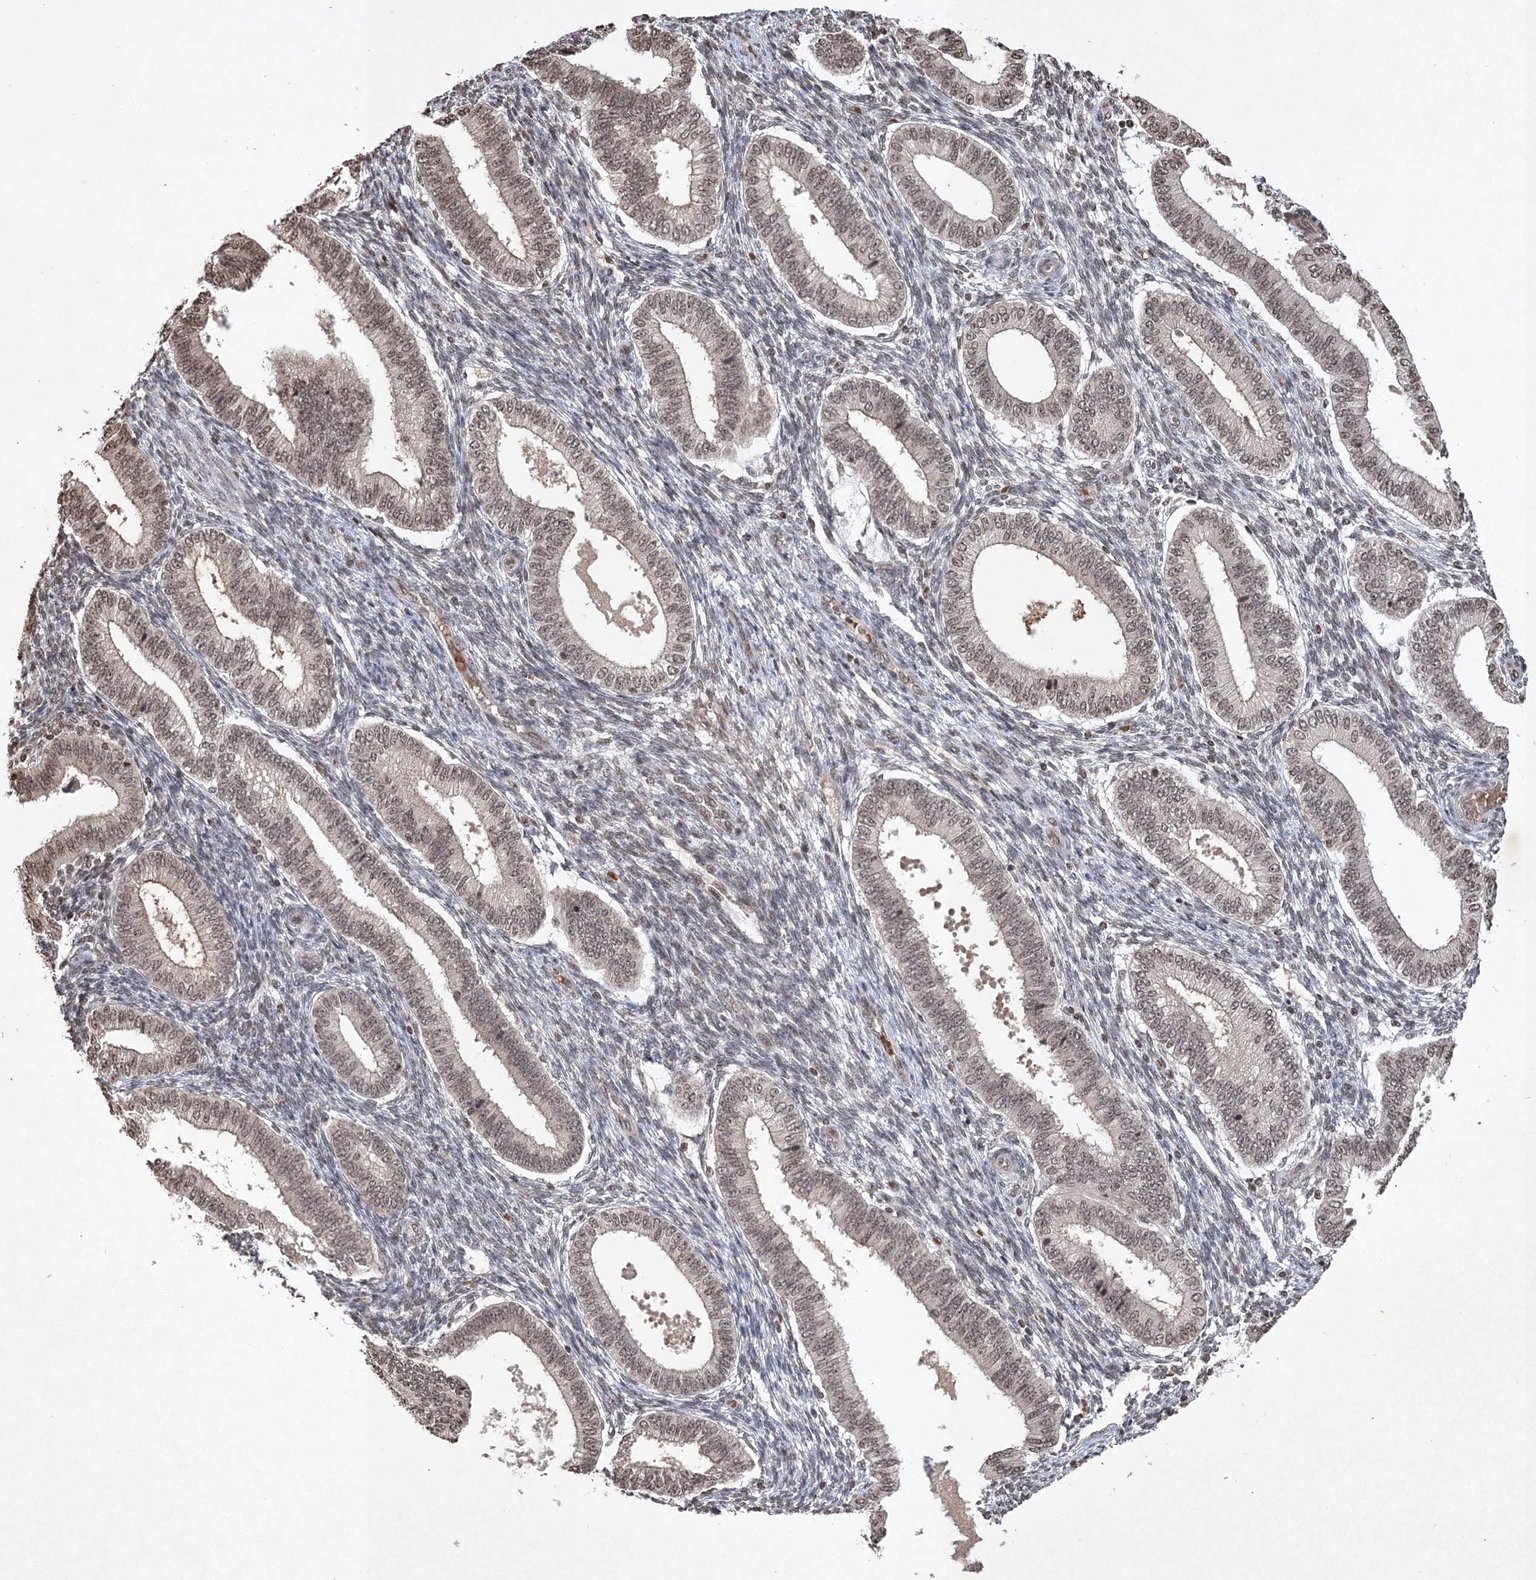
{"staining": {"intensity": "weak", "quantity": "<25%", "location": "nuclear"}, "tissue": "endometrium", "cell_type": "Cells in endometrial stroma", "image_type": "normal", "snomed": [{"axis": "morphology", "description": "Normal tissue, NOS"}, {"axis": "topography", "description": "Endometrium"}], "caption": "Immunohistochemistry (IHC) of normal human endometrium reveals no expression in cells in endometrial stroma.", "gene": "NEDD9", "patient": {"sex": "female", "age": 39}}